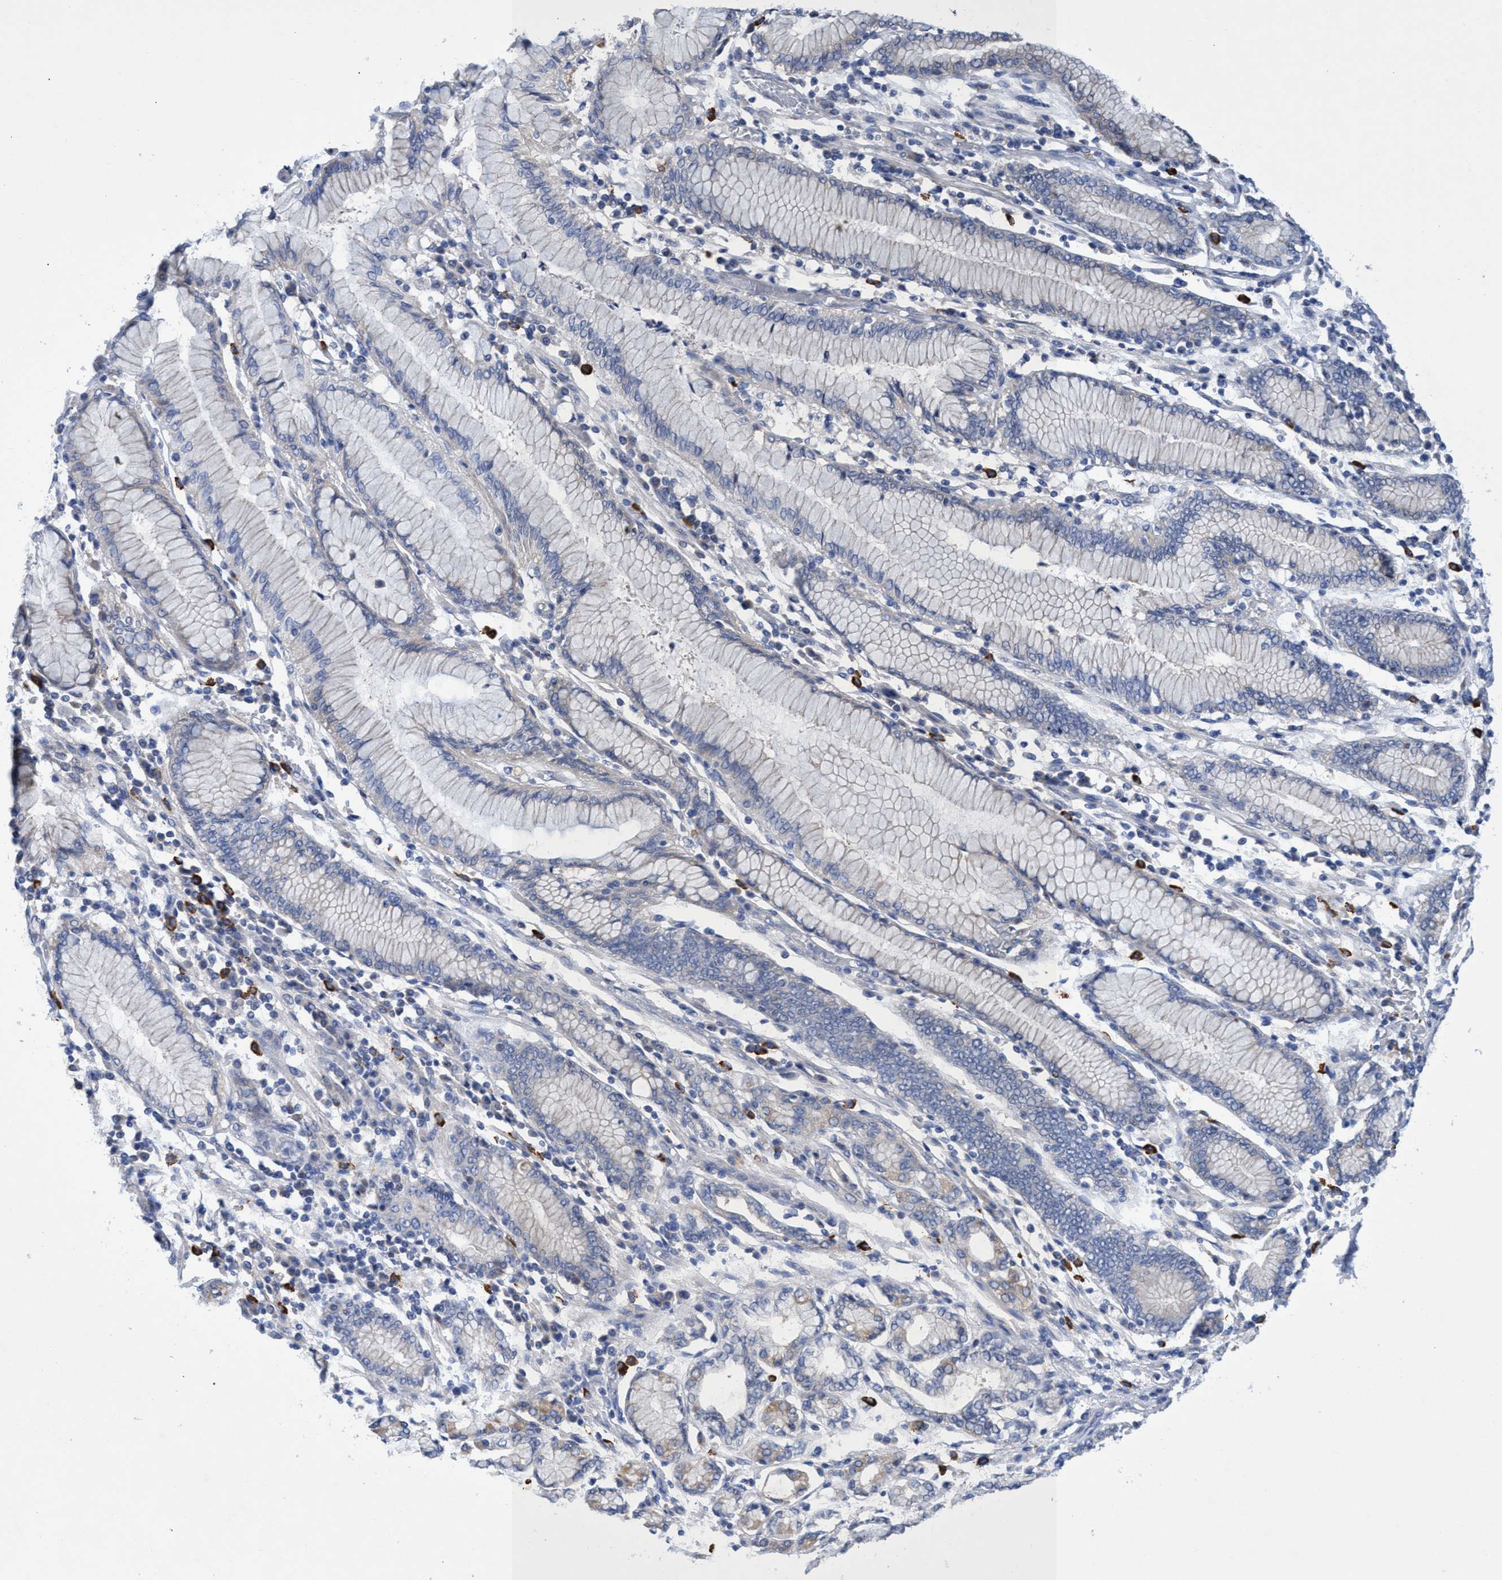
{"staining": {"intensity": "negative", "quantity": "none", "location": "none"}, "tissue": "stomach cancer", "cell_type": "Tumor cells", "image_type": "cancer", "snomed": [{"axis": "morphology", "description": "Adenocarcinoma, NOS"}, {"axis": "topography", "description": "Stomach, upper"}], "caption": "Tumor cells are negative for brown protein staining in stomach adenocarcinoma.", "gene": "SVEP1", "patient": {"sex": "male", "age": 69}}